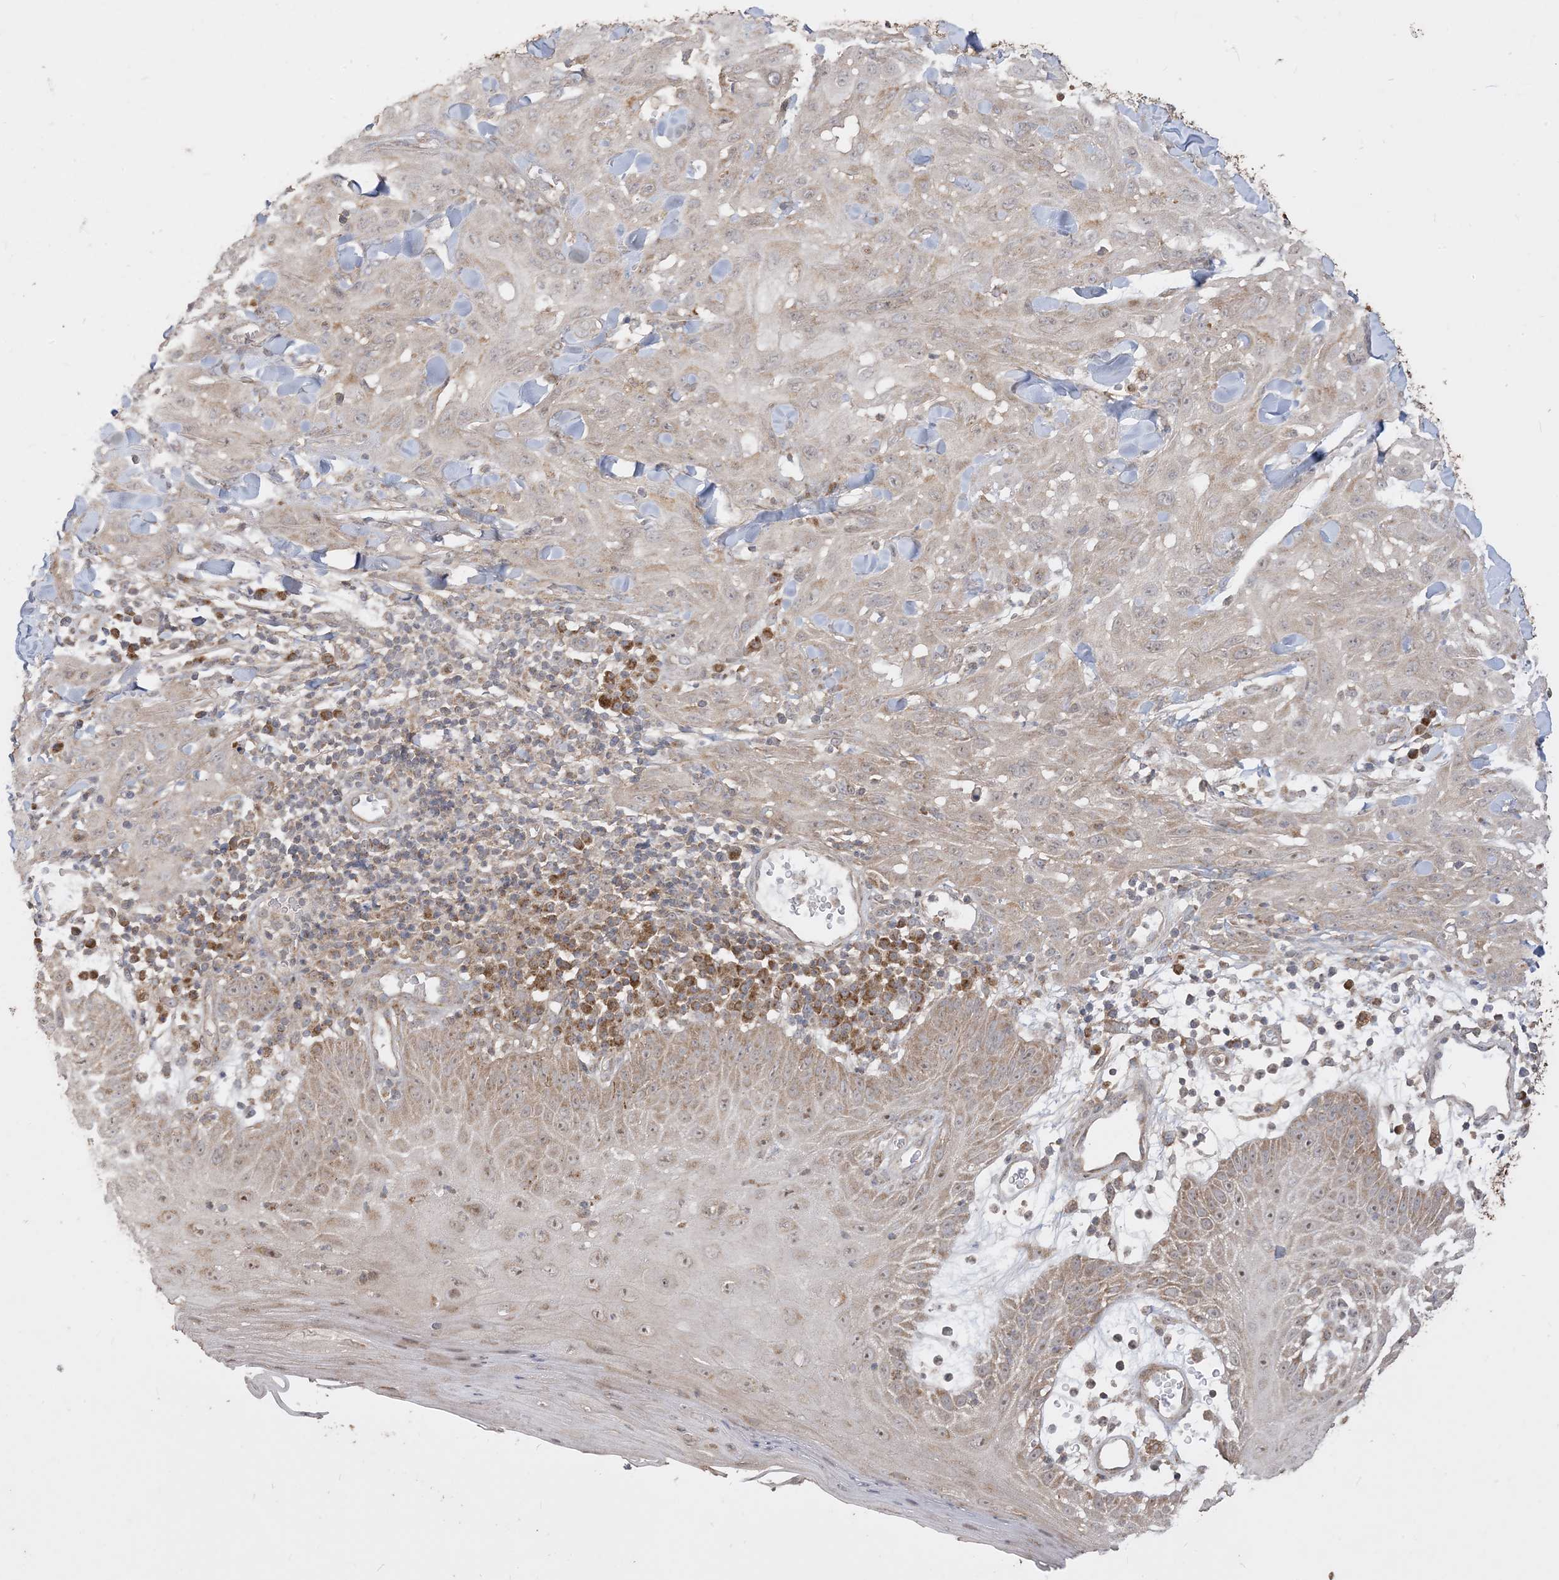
{"staining": {"intensity": "moderate", "quantity": ">75%", "location": "cytoplasmic/membranous,nuclear"}, "tissue": "skin cancer", "cell_type": "Tumor cells", "image_type": "cancer", "snomed": [{"axis": "morphology", "description": "Squamous cell carcinoma, NOS"}, {"axis": "topography", "description": "Skin"}], "caption": "Moderate cytoplasmic/membranous and nuclear protein positivity is identified in approximately >75% of tumor cells in squamous cell carcinoma (skin).", "gene": "SIRT3", "patient": {"sex": "male", "age": 24}}